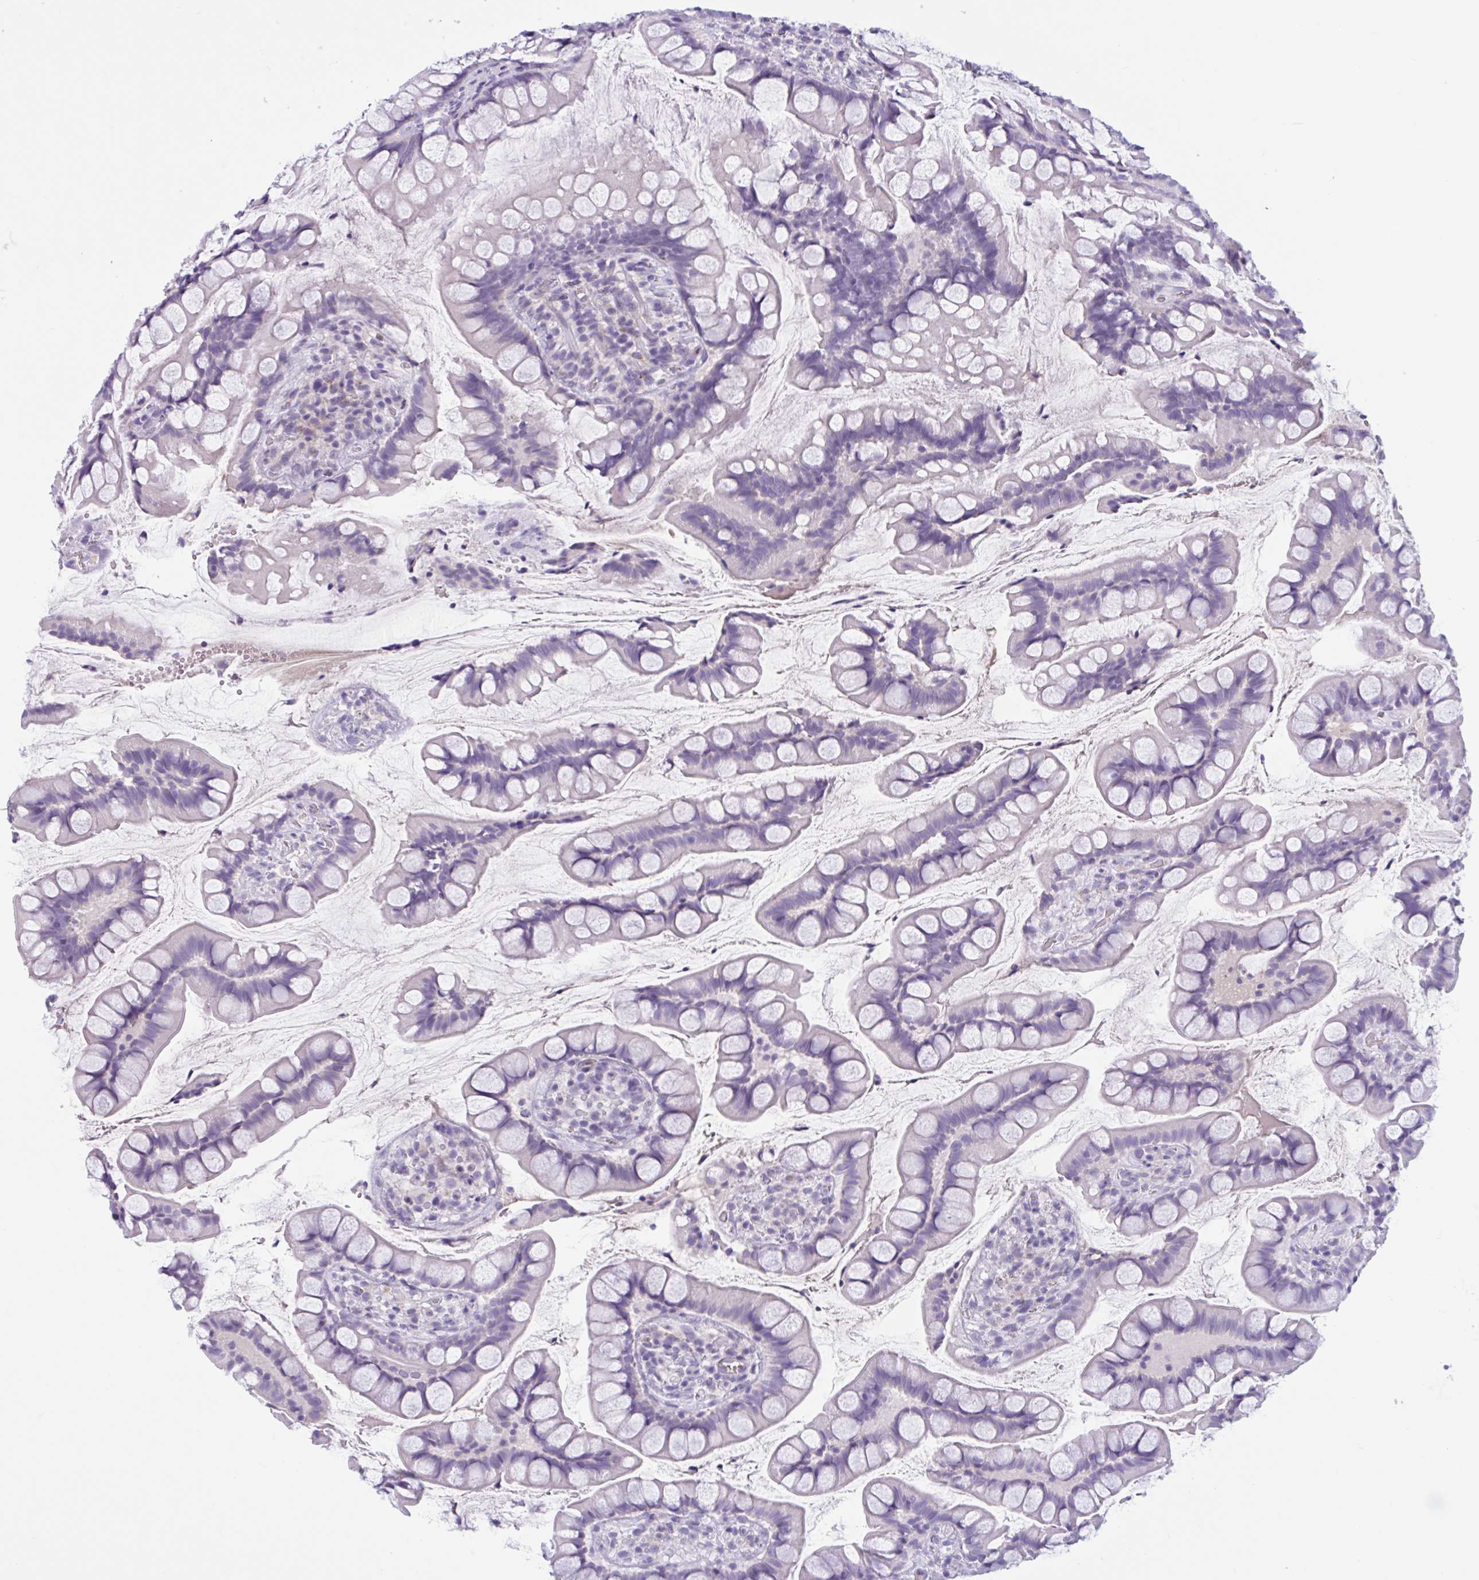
{"staining": {"intensity": "negative", "quantity": "none", "location": "none"}, "tissue": "small intestine", "cell_type": "Glandular cells", "image_type": "normal", "snomed": [{"axis": "morphology", "description": "Normal tissue, NOS"}, {"axis": "topography", "description": "Small intestine"}], "caption": "DAB immunohistochemical staining of benign human small intestine reveals no significant positivity in glandular cells.", "gene": "WNT9B", "patient": {"sex": "male", "age": 70}}